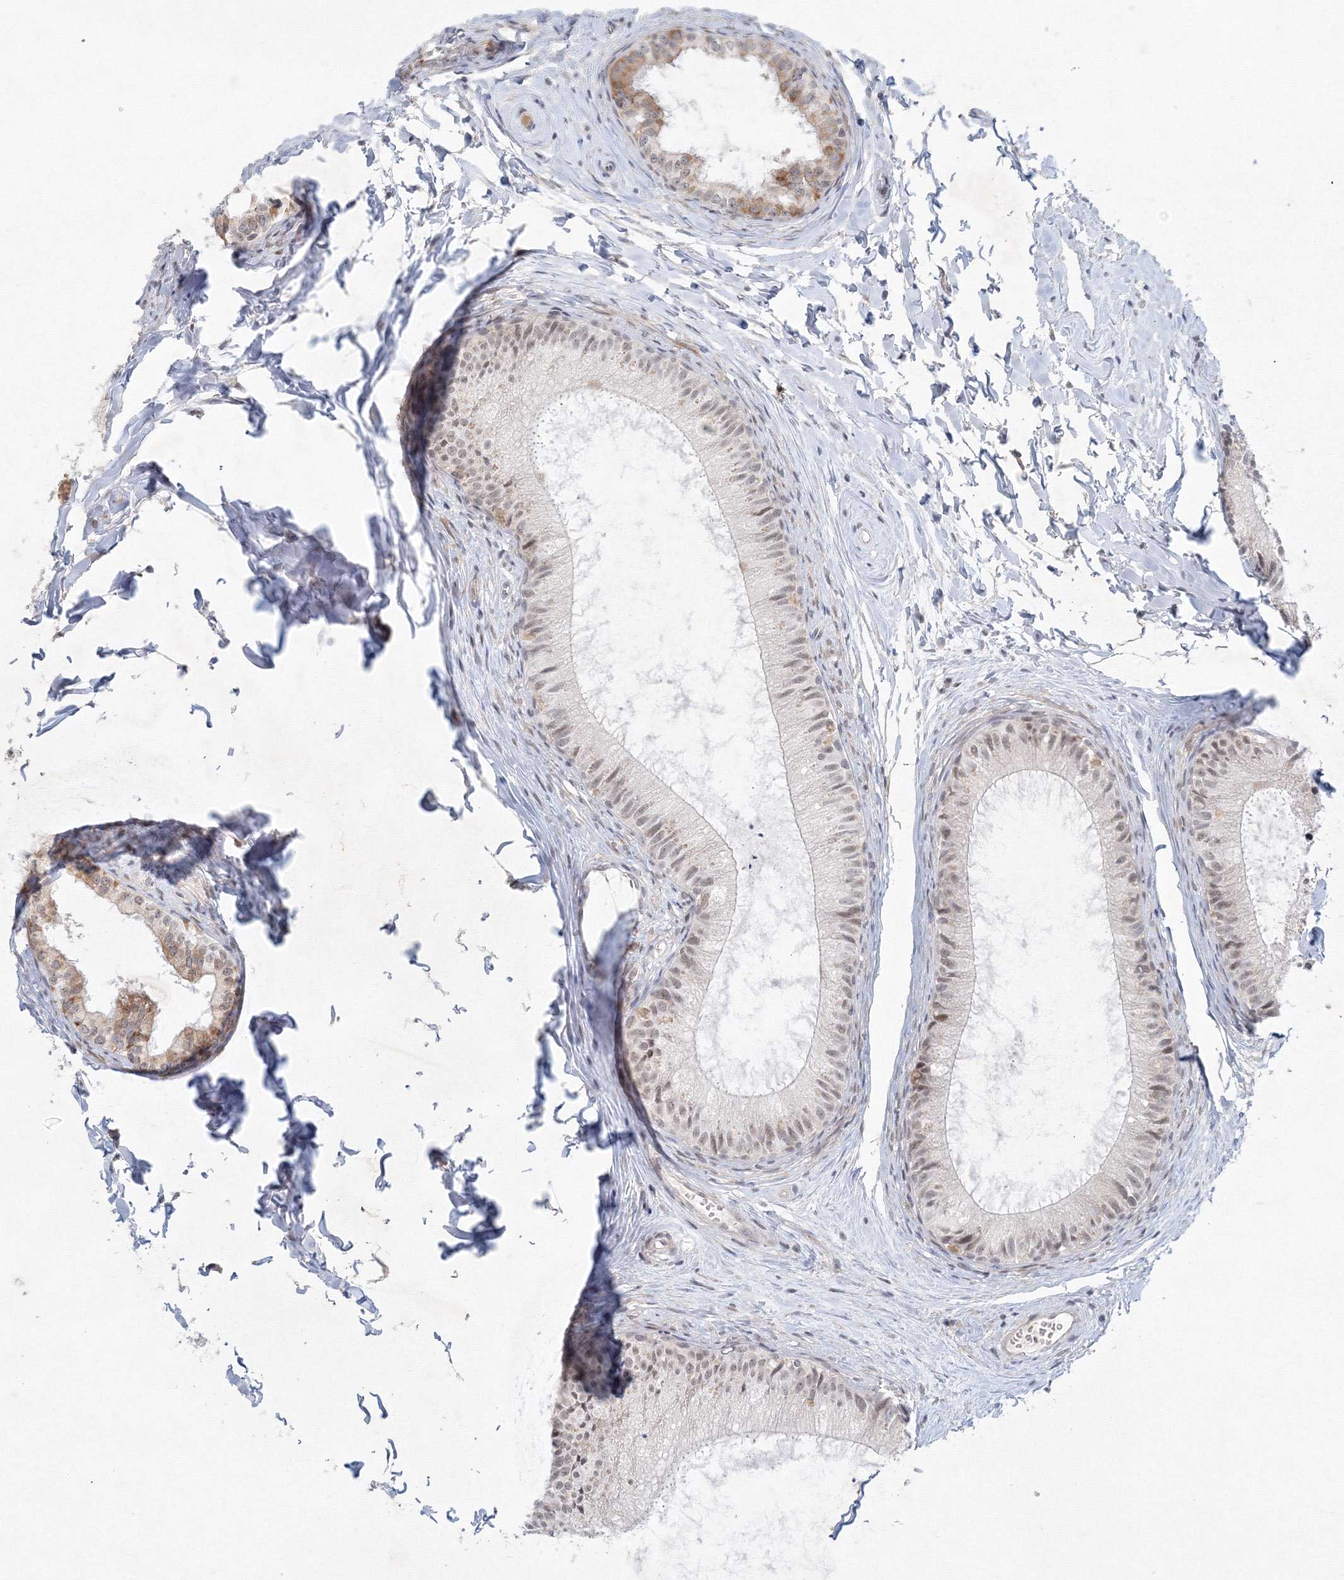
{"staining": {"intensity": "moderate", "quantity": "25%-75%", "location": "cytoplasmic/membranous,nuclear"}, "tissue": "epididymis", "cell_type": "Glandular cells", "image_type": "normal", "snomed": [{"axis": "morphology", "description": "Normal tissue, NOS"}, {"axis": "topography", "description": "Epididymis"}], "caption": "The immunohistochemical stain highlights moderate cytoplasmic/membranous,nuclear positivity in glandular cells of benign epididymis. (Brightfield microscopy of DAB IHC at high magnification).", "gene": "KIF4A", "patient": {"sex": "male", "age": 34}}